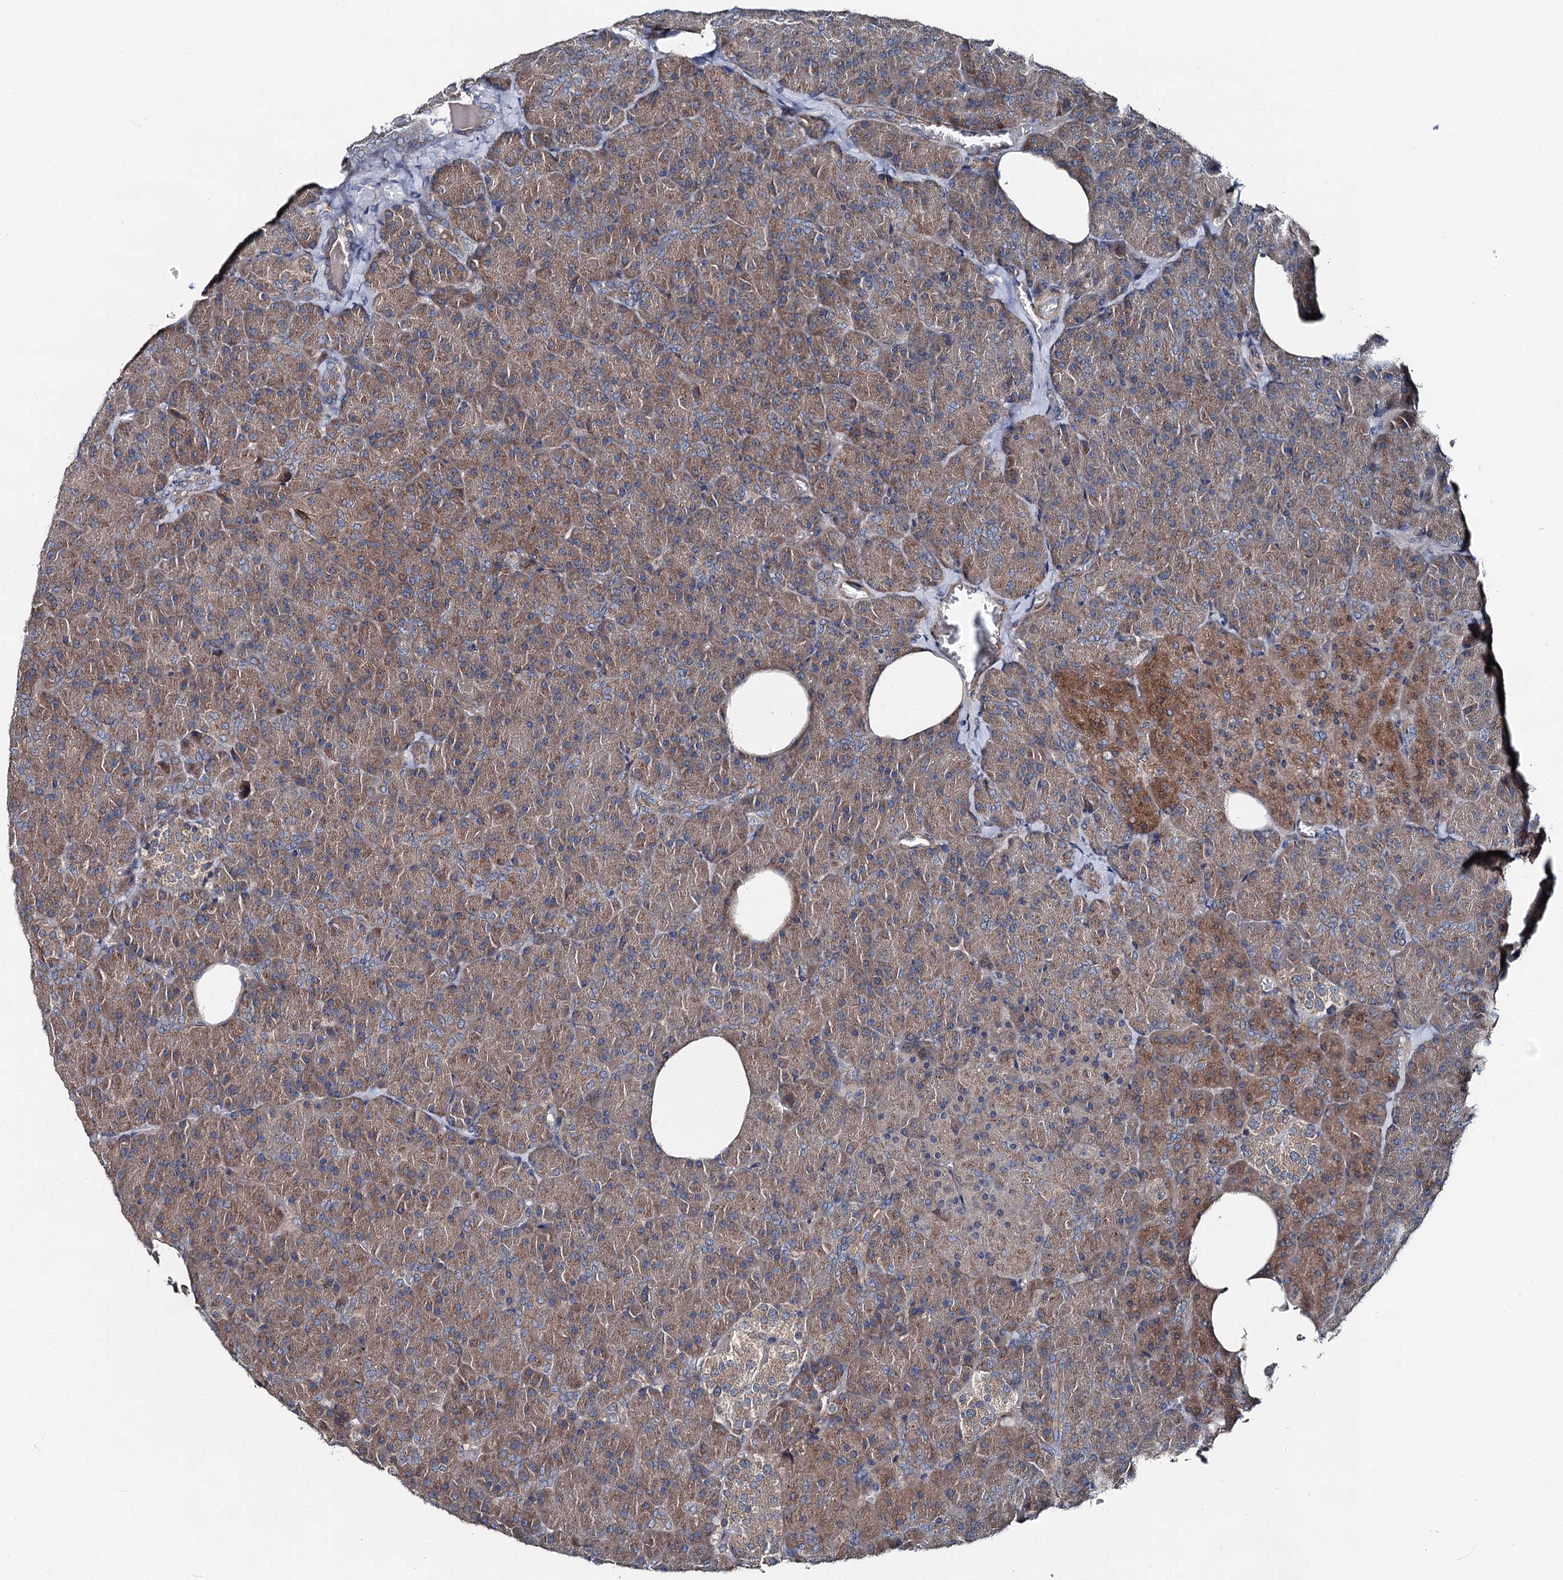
{"staining": {"intensity": "moderate", "quantity": ">75%", "location": "cytoplasmic/membranous"}, "tissue": "pancreas", "cell_type": "Exocrine glandular cells", "image_type": "normal", "snomed": [{"axis": "morphology", "description": "Normal tissue, NOS"}, {"axis": "morphology", "description": "Carcinoid, malignant, NOS"}, {"axis": "topography", "description": "Pancreas"}], "caption": "Normal pancreas exhibits moderate cytoplasmic/membranous expression in approximately >75% of exocrine glandular cells (brown staining indicates protein expression, while blue staining denotes nuclei)..", "gene": "SLC22A25", "patient": {"sex": "female", "age": 35}}